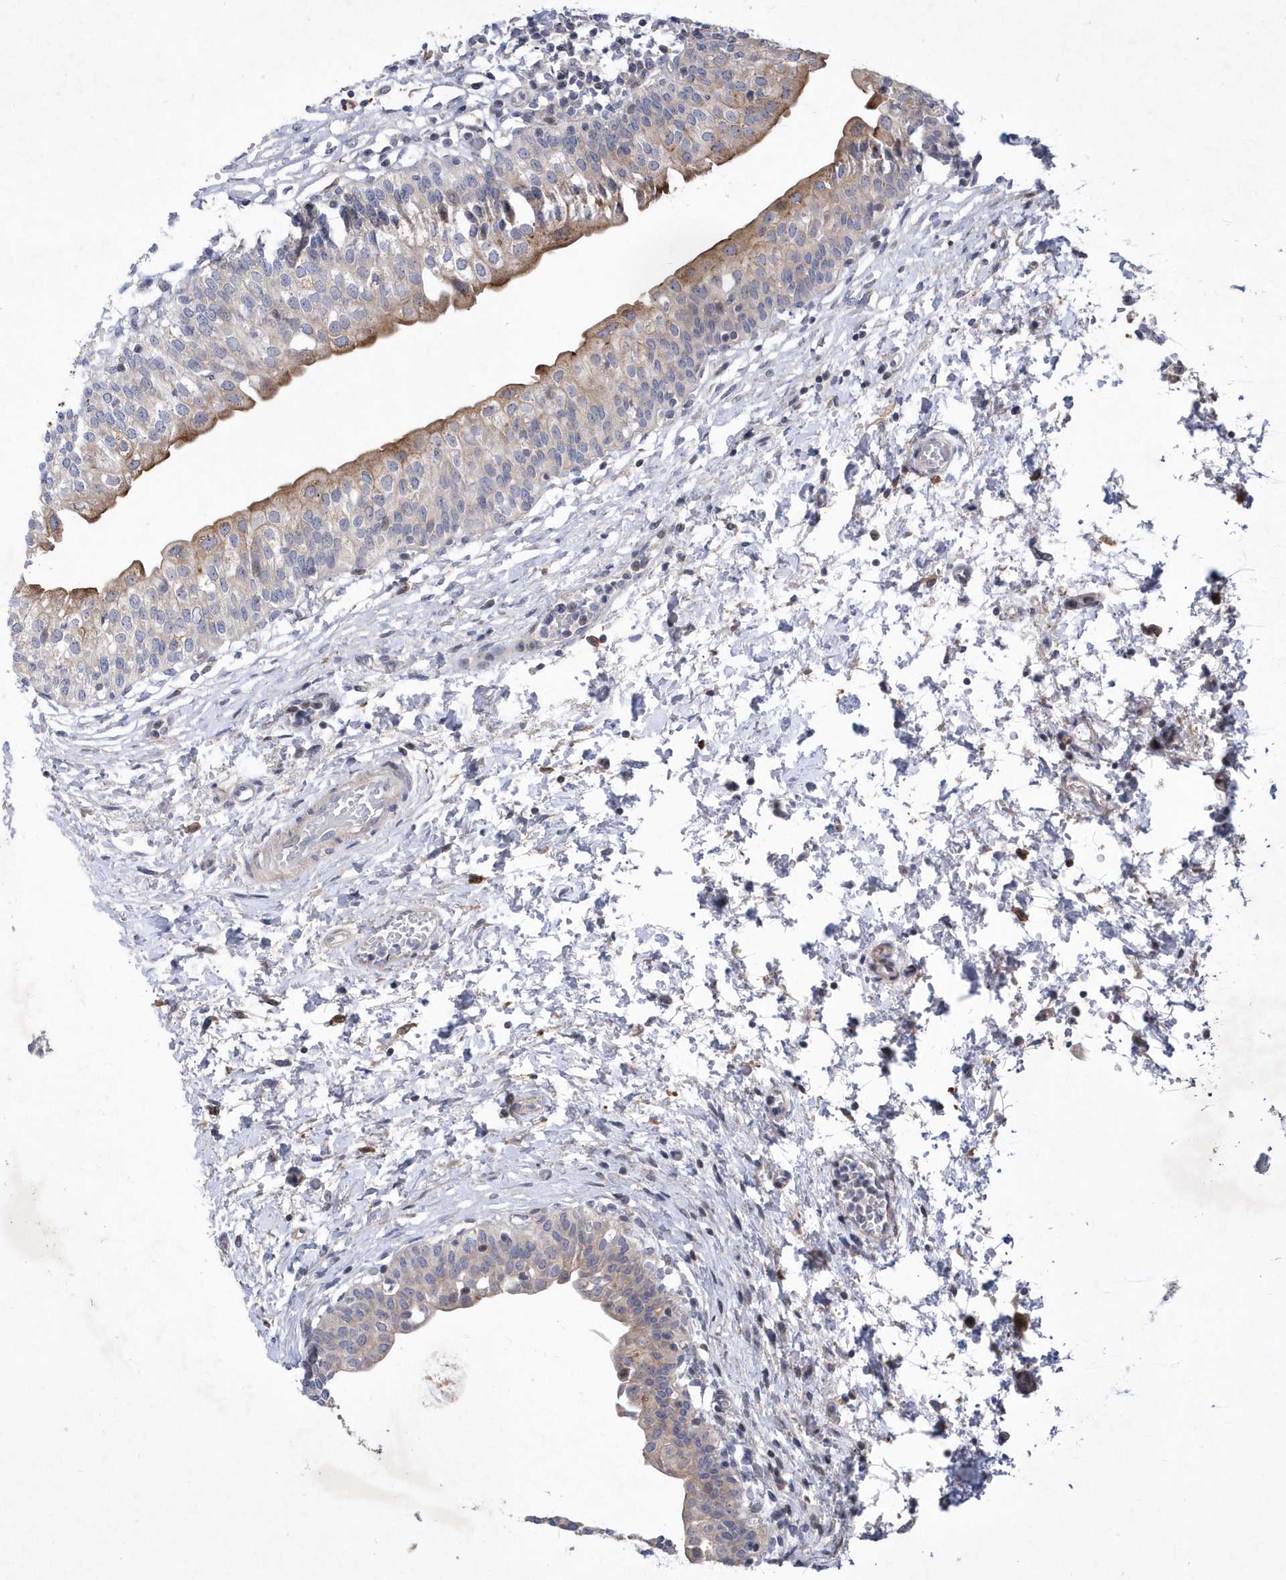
{"staining": {"intensity": "moderate", "quantity": "25%-75%", "location": "cytoplasmic/membranous"}, "tissue": "urinary bladder", "cell_type": "Urothelial cells", "image_type": "normal", "snomed": [{"axis": "morphology", "description": "Normal tissue, NOS"}, {"axis": "topography", "description": "Urinary bladder"}], "caption": "Protein expression by IHC reveals moderate cytoplasmic/membranous expression in approximately 25%-75% of urothelial cells in benign urinary bladder.", "gene": "LONRF2", "patient": {"sex": "male", "age": 55}}